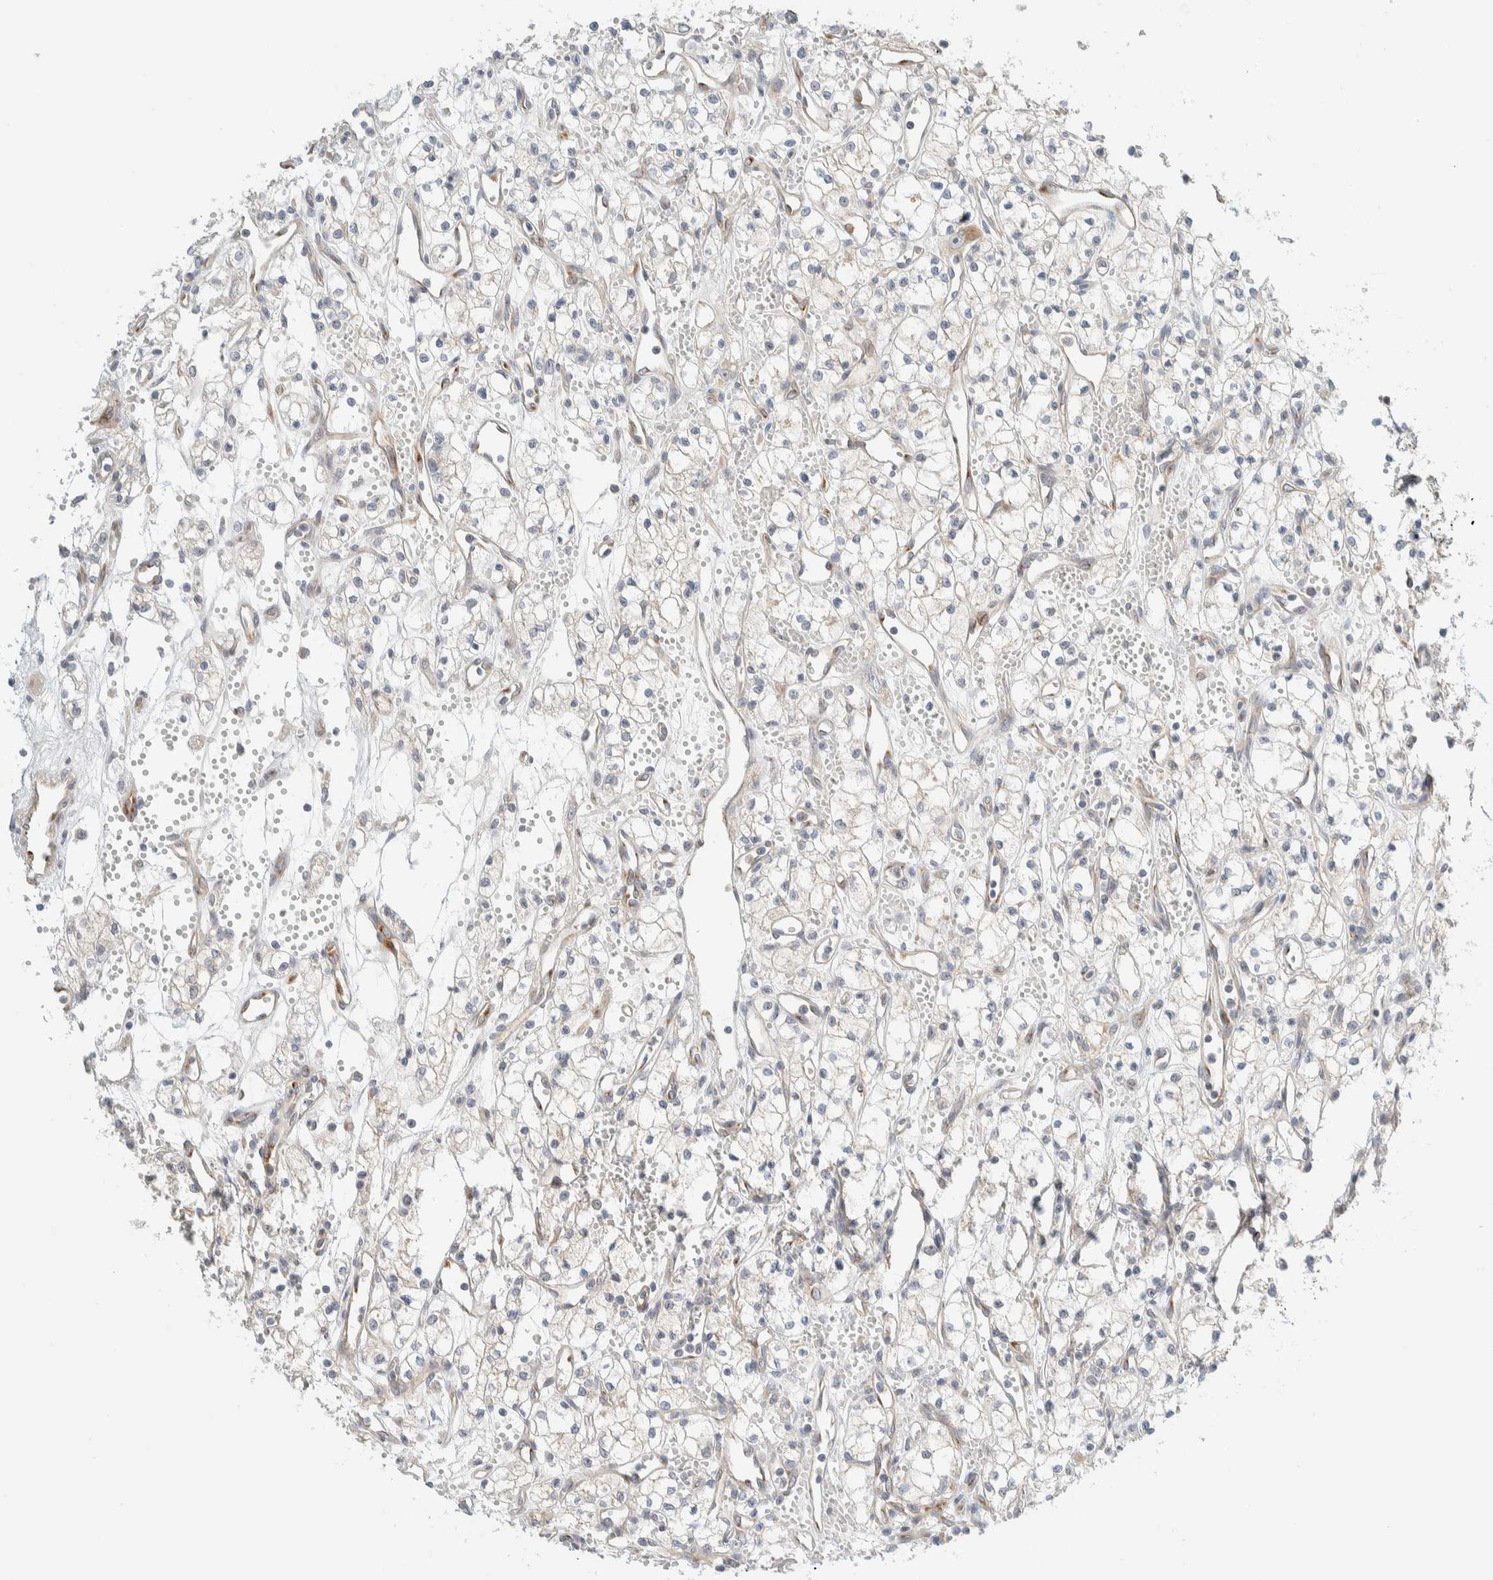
{"staining": {"intensity": "negative", "quantity": "none", "location": "none"}, "tissue": "renal cancer", "cell_type": "Tumor cells", "image_type": "cancer", "snomed": [{"axis": "morphology", "description": "Adenocarcinoma, NOS"}, {"axis": "topography", "description": "Kidney"}], "caption": "Renal cancer (adenocarcinoma) stained for a protein using IHC displays no positivity tumor cells.", "gene": "TMEM184B", "patient": {"sex": "male", "age": 59}}